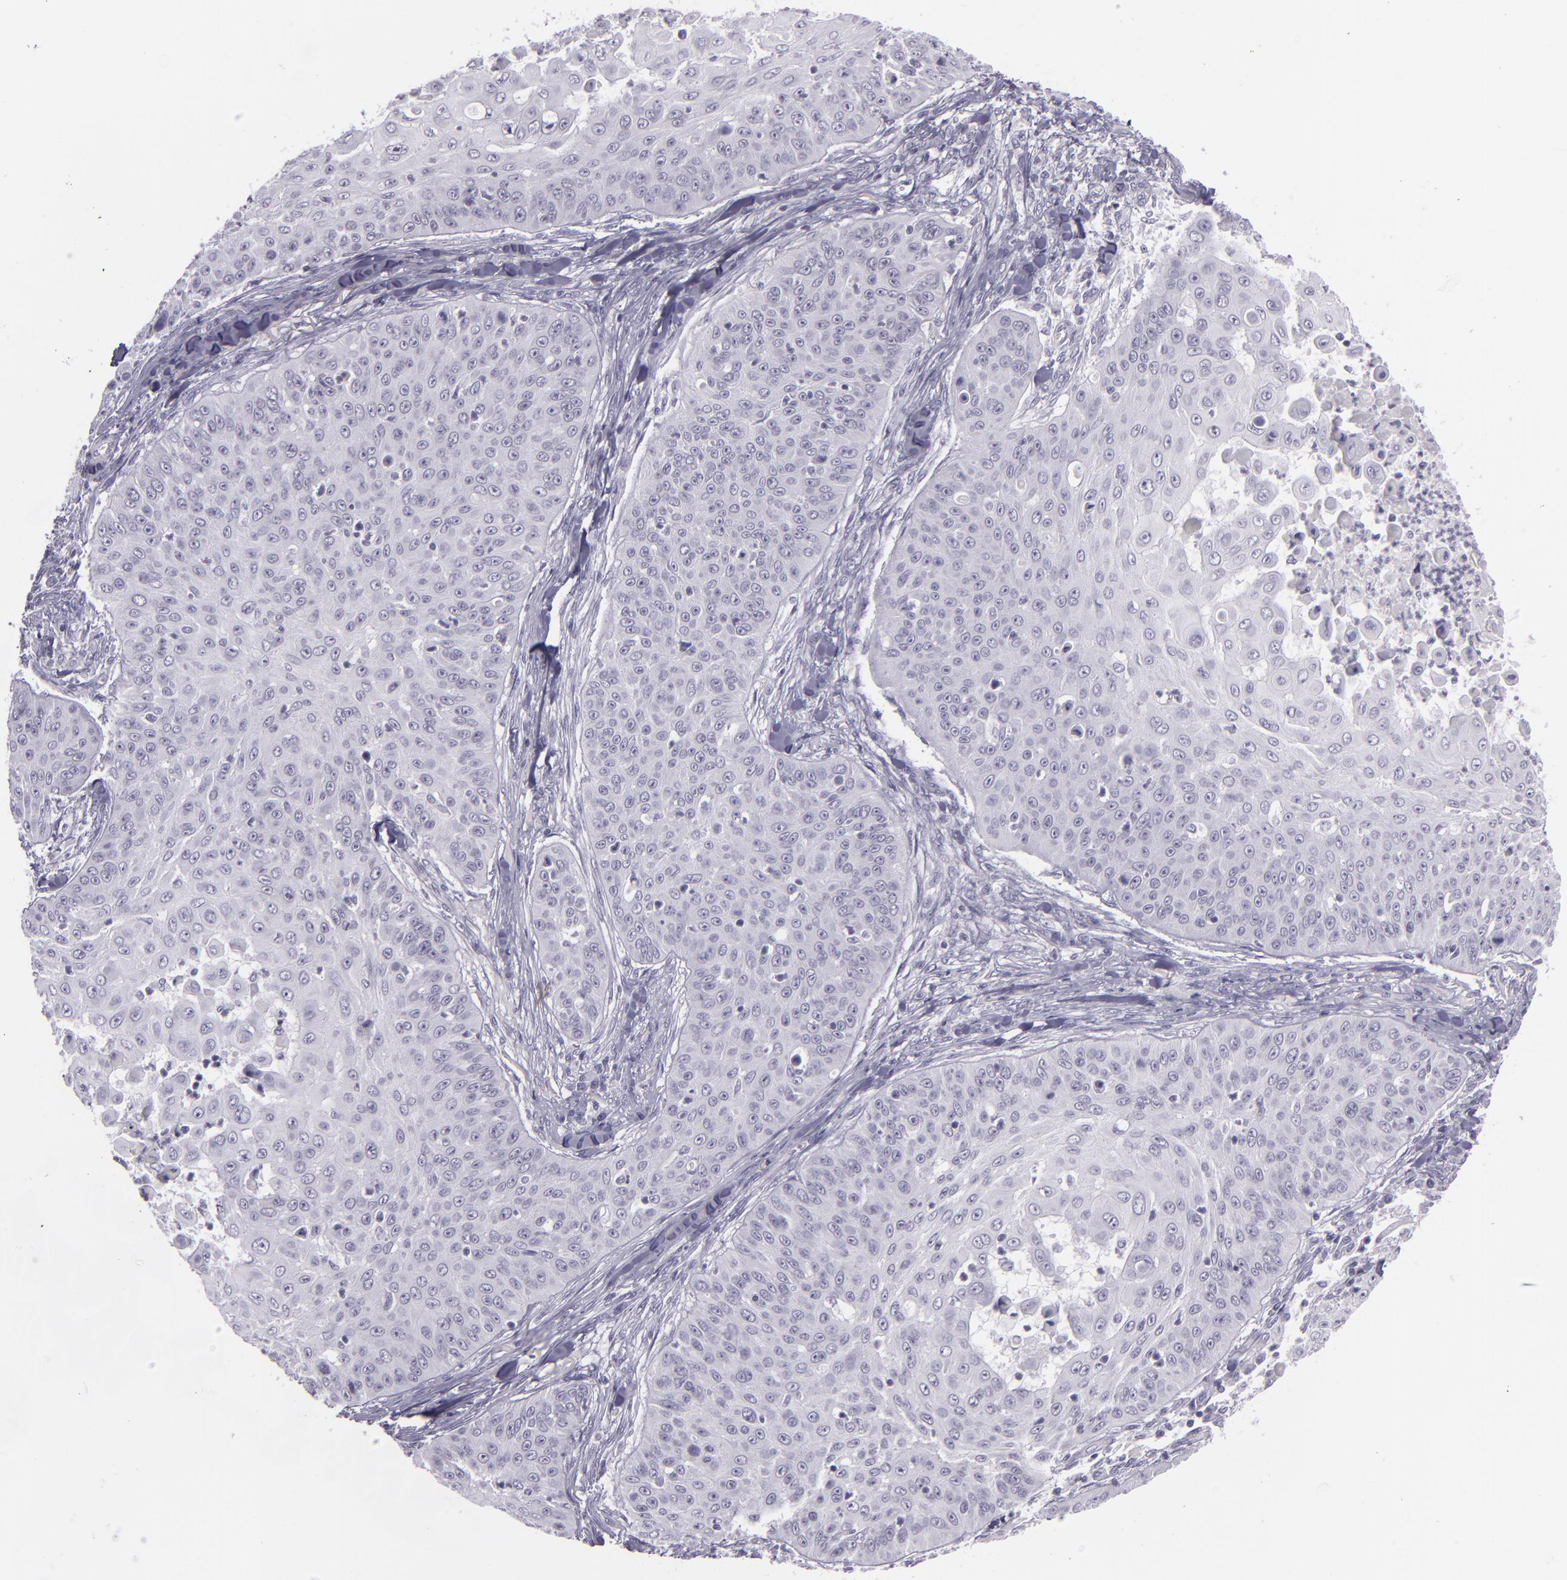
{"staining": {"intensity": "negative", "quantity": "none", "location": "none"}, "tissue": "skin cancer", "cell_type": "Tumor cells", "image_type": "cancer", "snomed": [{"axis": "morphology", "description": "Squamous cell carcinoma, NOS"}, {"axis": "topography", "description": "Skin"}], "caption": "DAB (3,3'-diaminobenzidine) immunohistochemical staining of human squamous cell carcinoma (skin) displays no significant positivity in tumor cells.", "gene": "MCM3", "patient": {"sex": "male", "age": 82}}